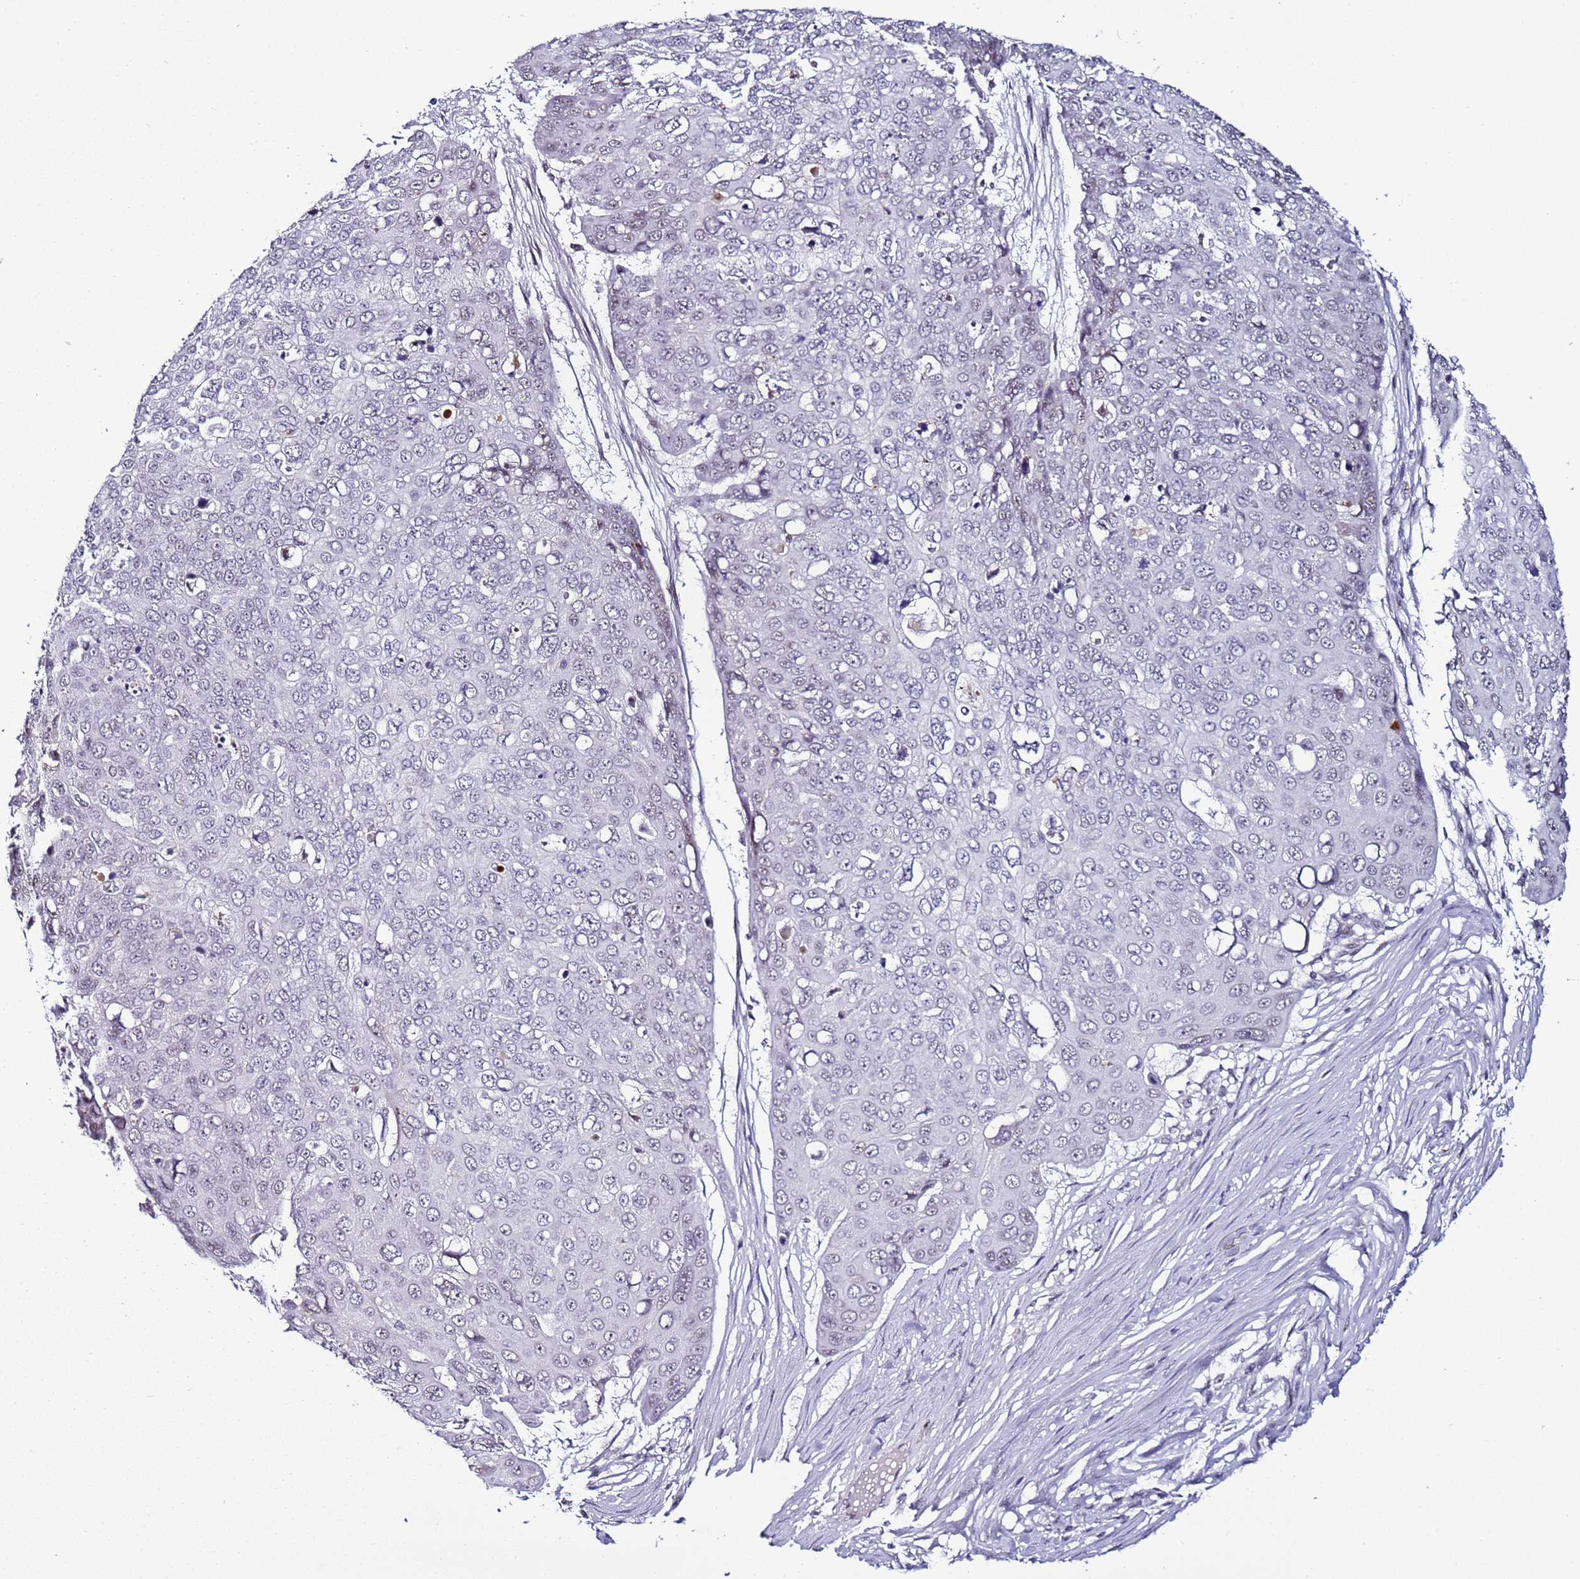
{"staining": {"intensity": "negative", "quantity": "none", "location": "none"}, "tissue": "skin cancer", "cell_type": "Tumor cells", "image_type": "cancer", "snomed": [{"axis": "morphology", "description": "Squamous cell carcinoma, NOS"}, {"axis": "topography", "description": "Skin"}], "caption": "This micrograph is of skin squamous cell carcinoma stained with immunohistochemistry to label a protein in brown with the nuclei are counter-stained blue. There is no expression in tumor cells.", "gene": "PSMA7", "patient": {"sex": "male", "age": 71}}